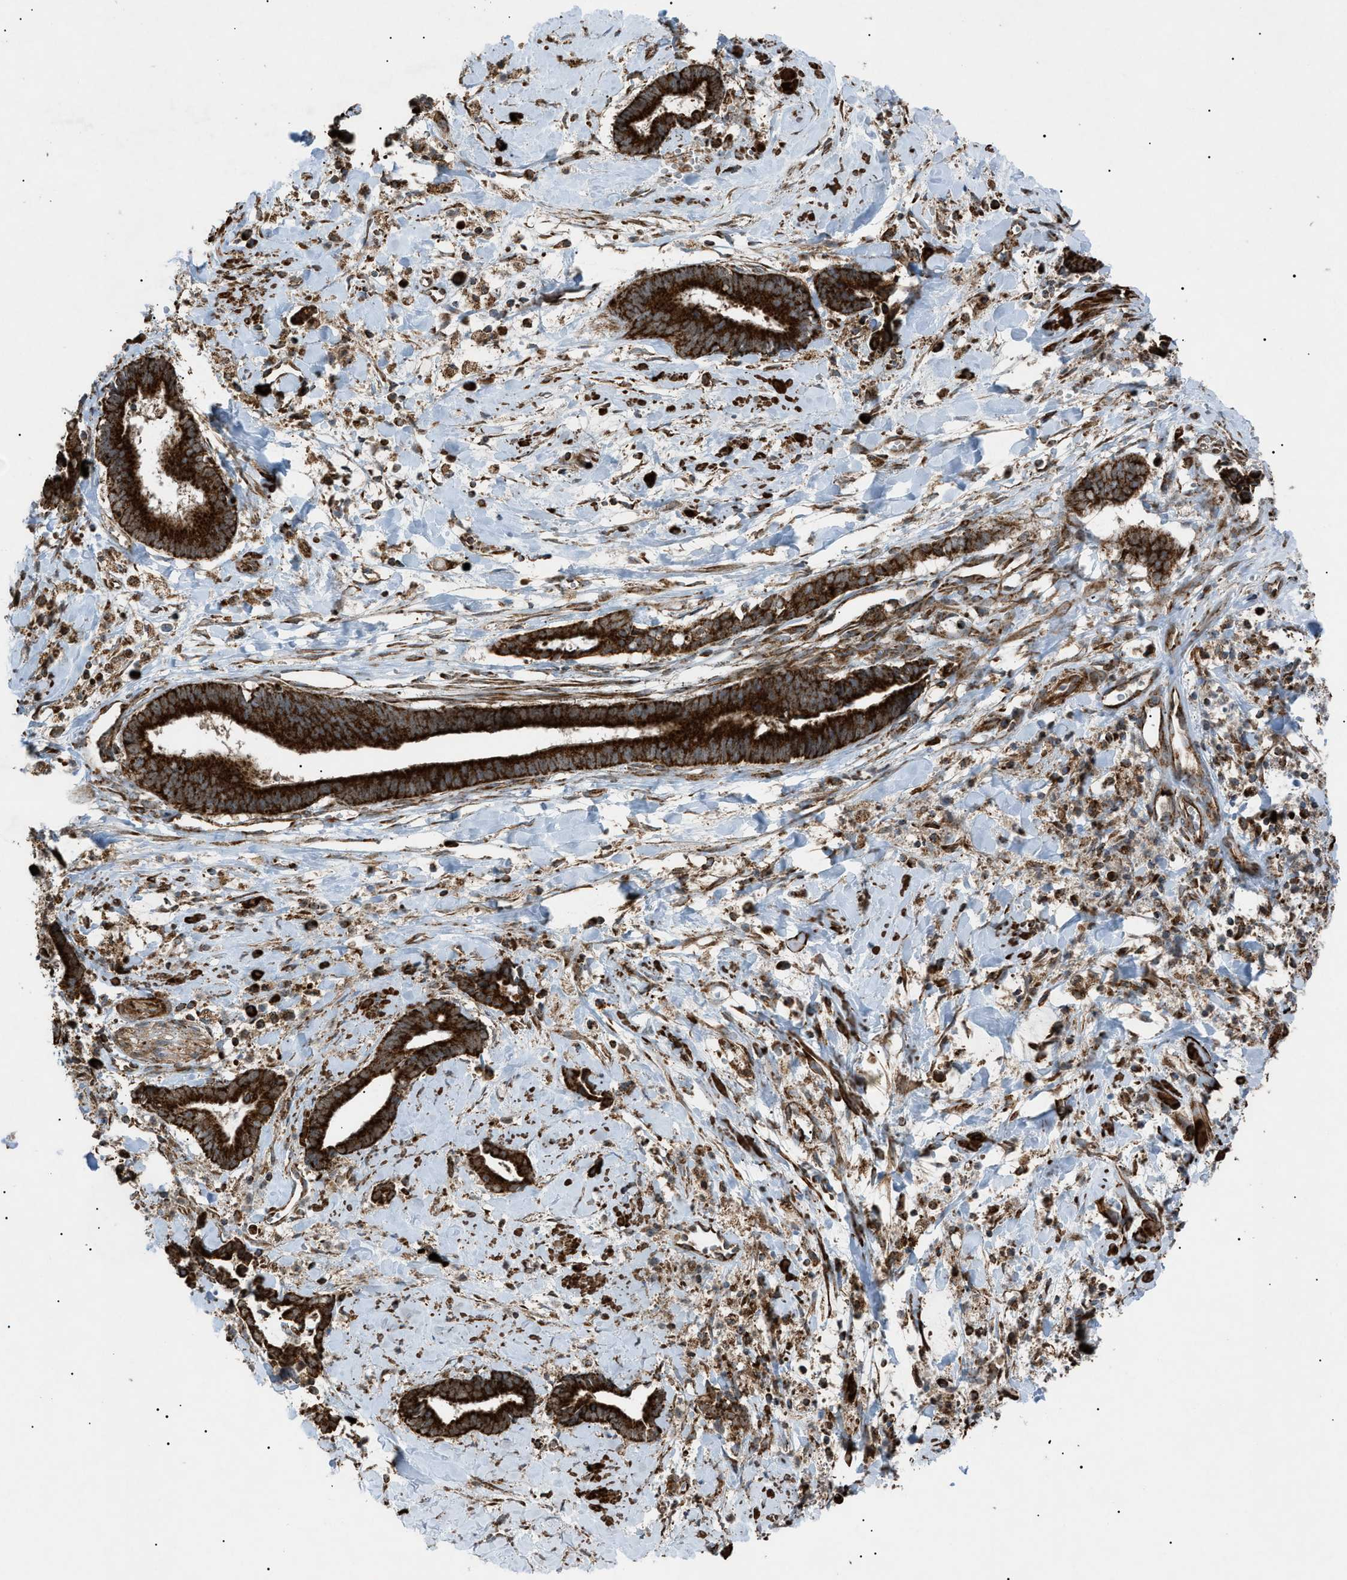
{"staining": {"intensity": "strong", "quantity": ">75%", "location": "cytoplasmic/membranous"}, "tissue": "cervical cancer", "cell_type": "Tumor cells", "image_type": "cancer", "snomed": [{"axis": "morphology", "description": "Adenocarcinoma, NOS"}, {"axis": "topography", "description": "Cervix"}], "caption": "Cervical adenocarcinoma stained with a protein marker shows strong staining in tumor cells.", "gene": "C1GALT1C1", "patient": {"sex": "female", "age": 44}}